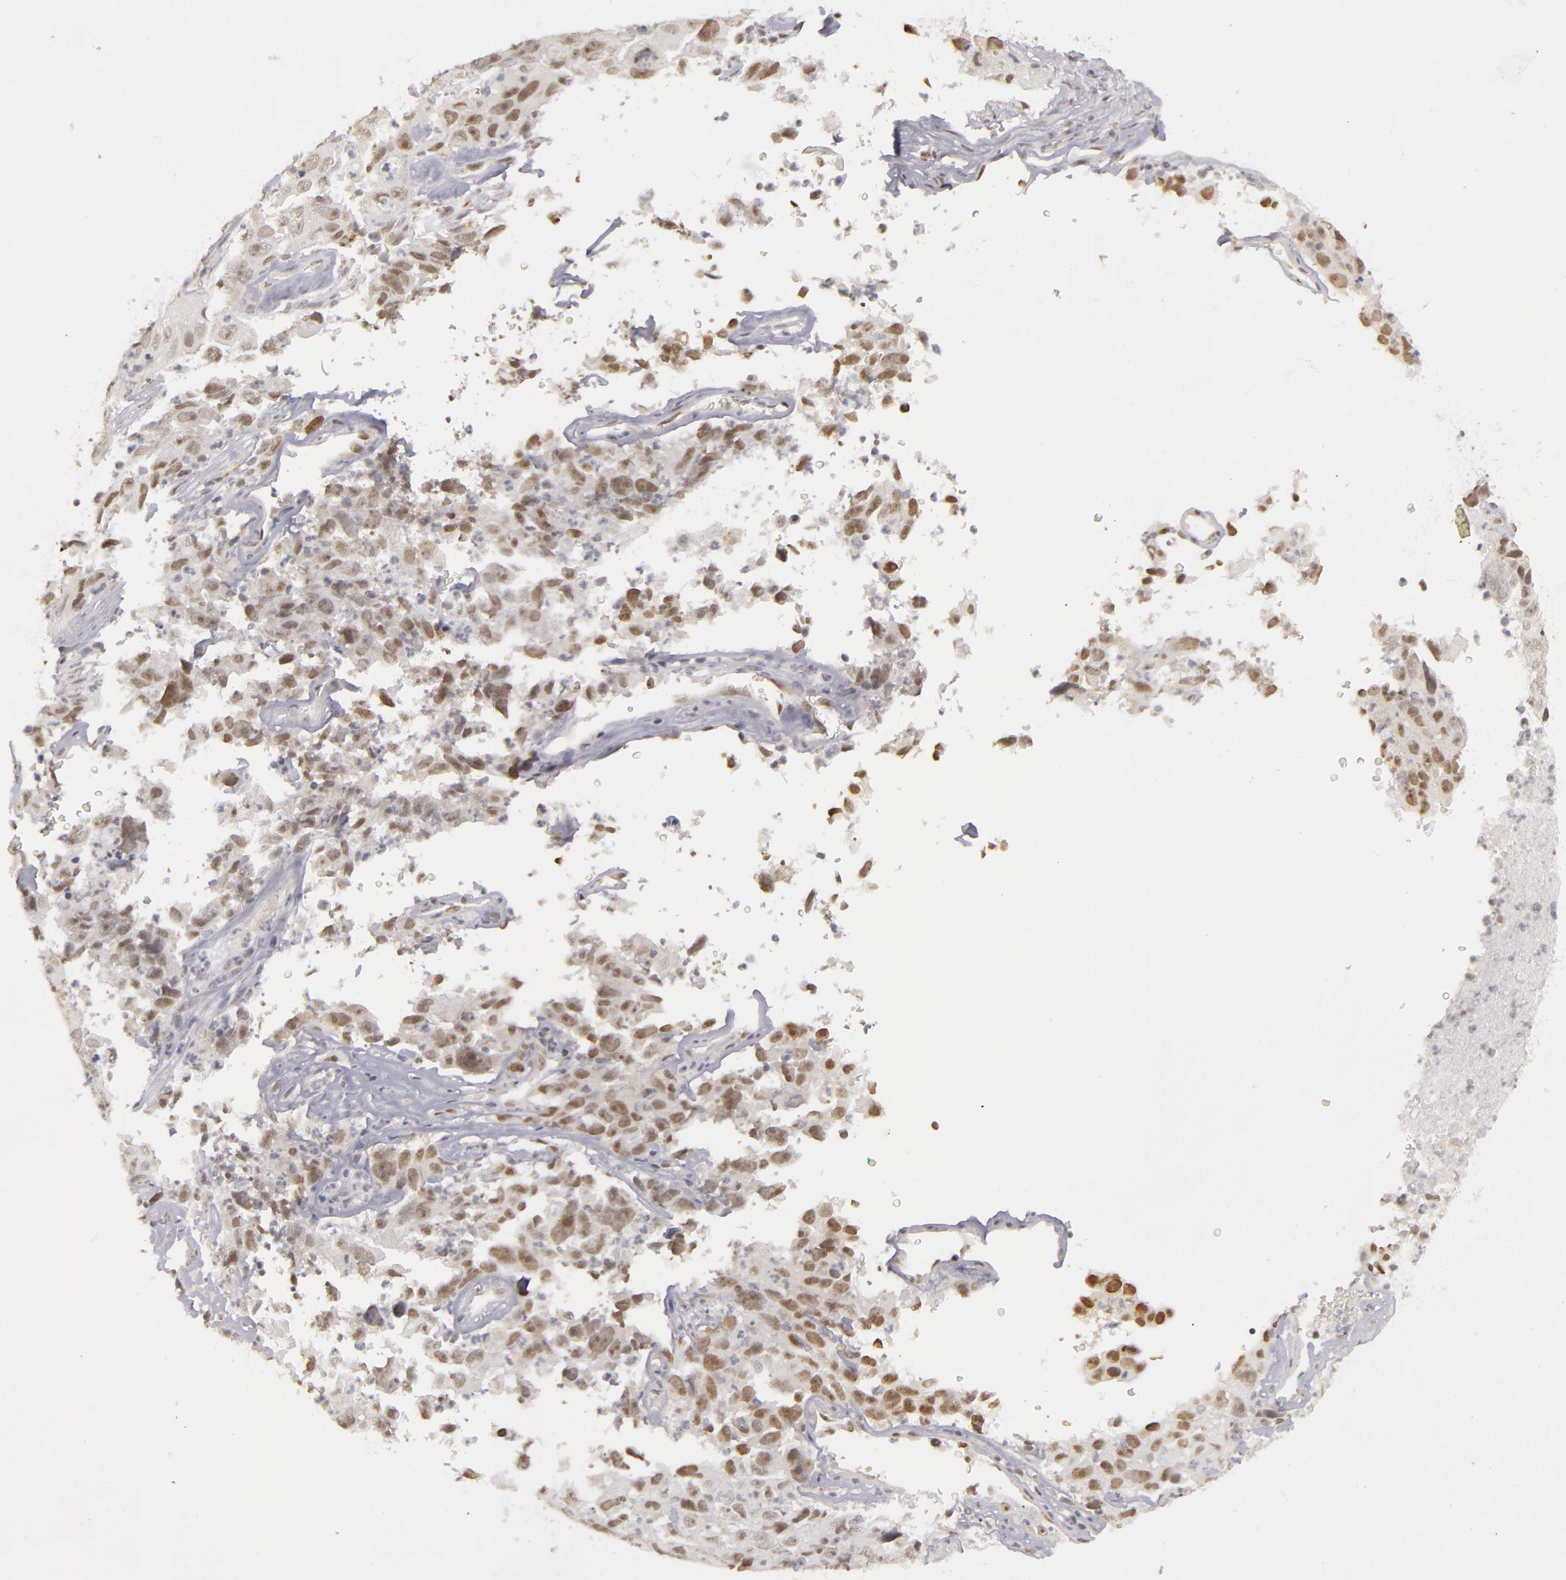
{"staining": {"intensity": "weak", "quantity": "25%-75%", "location": "nuclear"}, "tissue": "lung cancer", "cell_type": "Tumor cells", "image_type": "cancer", "snomed": [{"axis": "morphology", "description": "Squamous cell carcinoma, NOS"}, {"axis": "topography", "description": "Lung"}], "caption": "Lung cancer (squamous cell carcinoma) stained with IHC demonstrates weak nuclear positivity in approximately 25%-75% of tumor cells. (DAB IHC, brown staining for protein, blue staining for nuclei).", "gene": "RRP7A", "patient": {"sex": "male", "age": 64}}